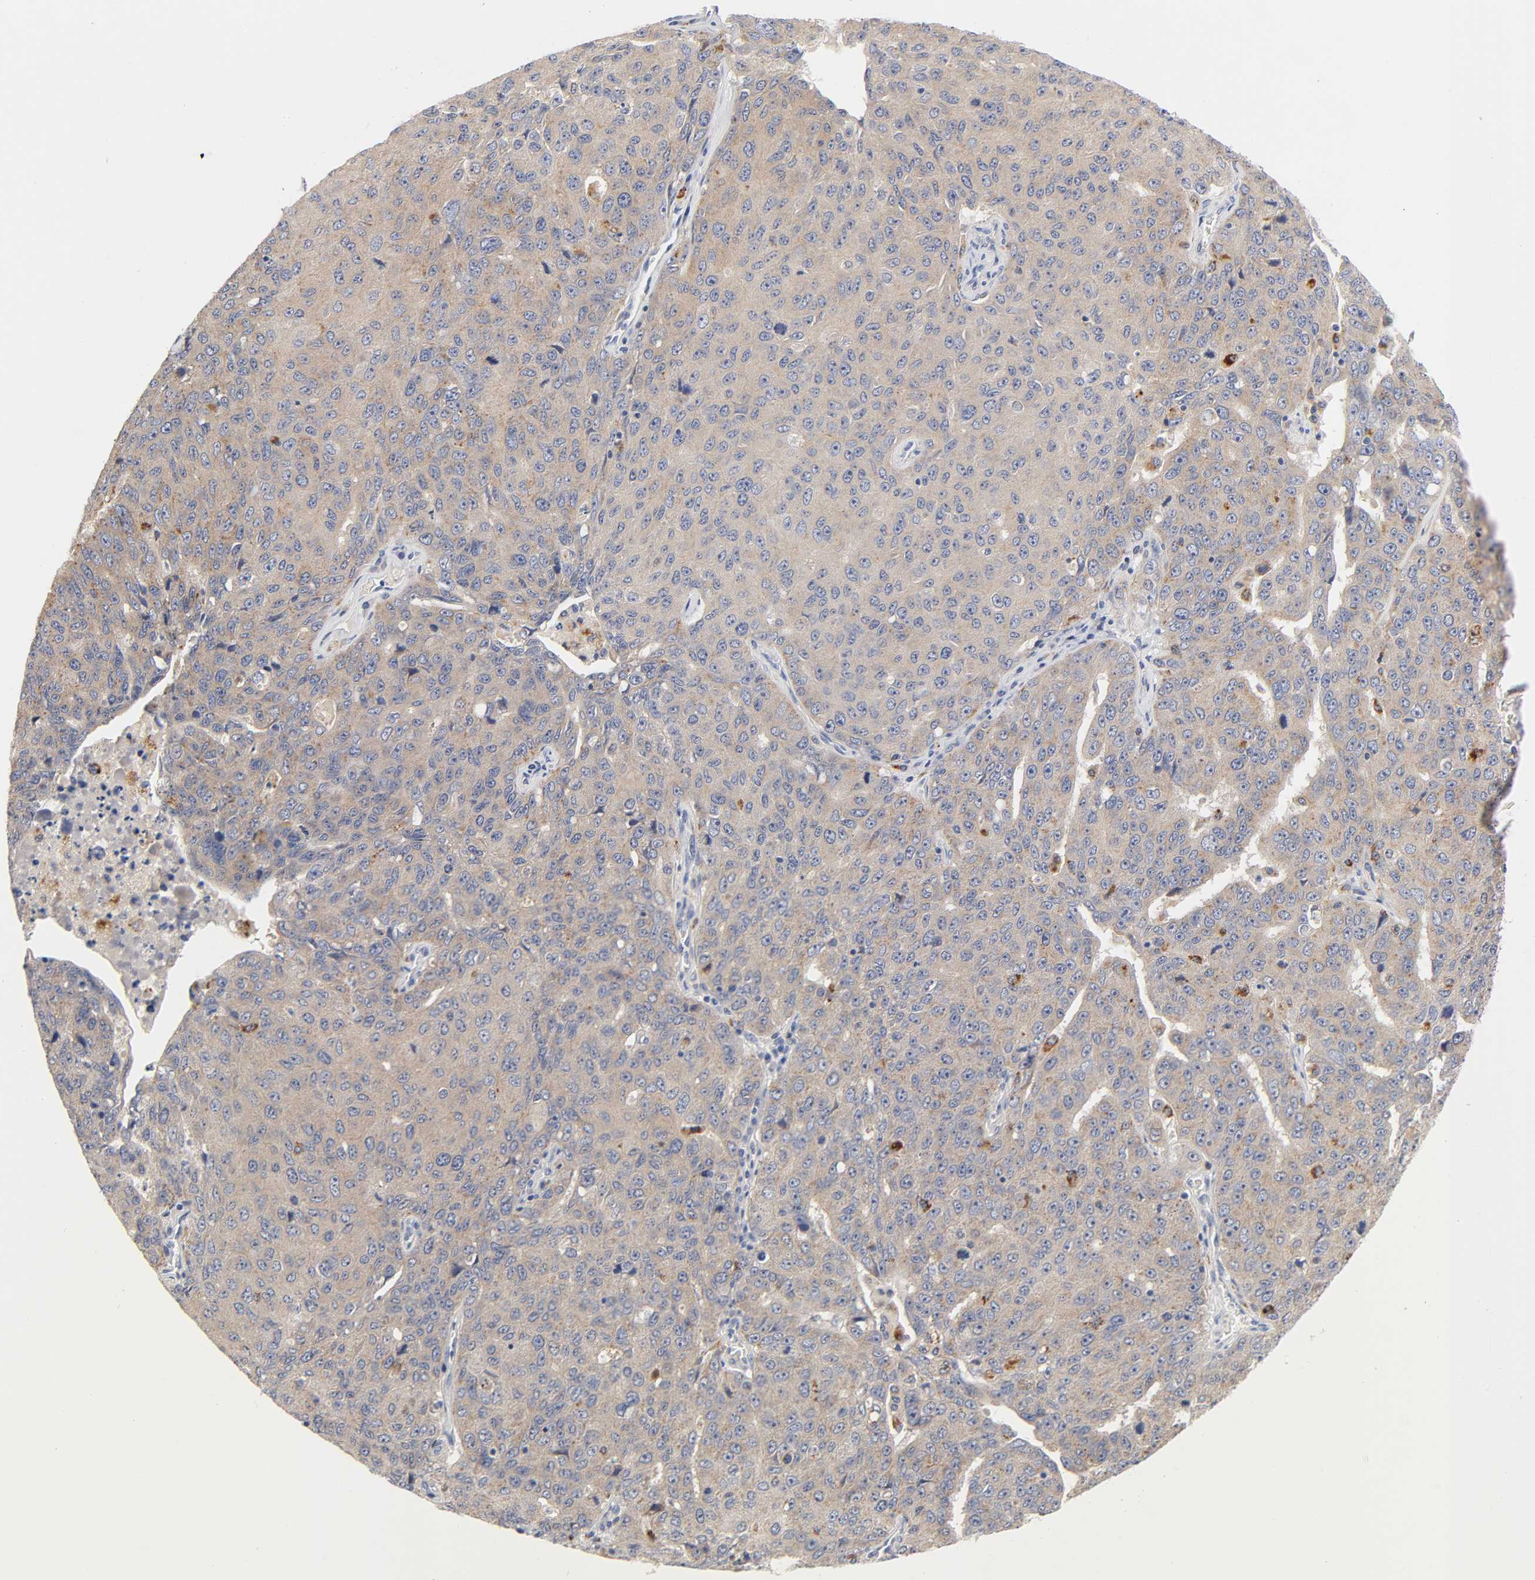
{"staining": {"intensity": "weak", "quantity": ">75%", "location": "cytoplasmic/membranous"}, "tissue": "ovarian cancer", "cell_type": "Tumor cells", "image_type": "cancer", "snomed": [{"axis": "morphology", "description": "Carcinoma, endometroid"}, {"axis": "topography", "description": "Ovary"}], "caption": "This image displays ovarian cancer stained with immunohistochemistry to label a protein in brown. The cytoplasmic/membranous of tumor cells show weak positivity for the protein. Nuclei are counter-stained blue.", "gene": "C17orf75", "patient": {"sex": "female", "age": 62}}